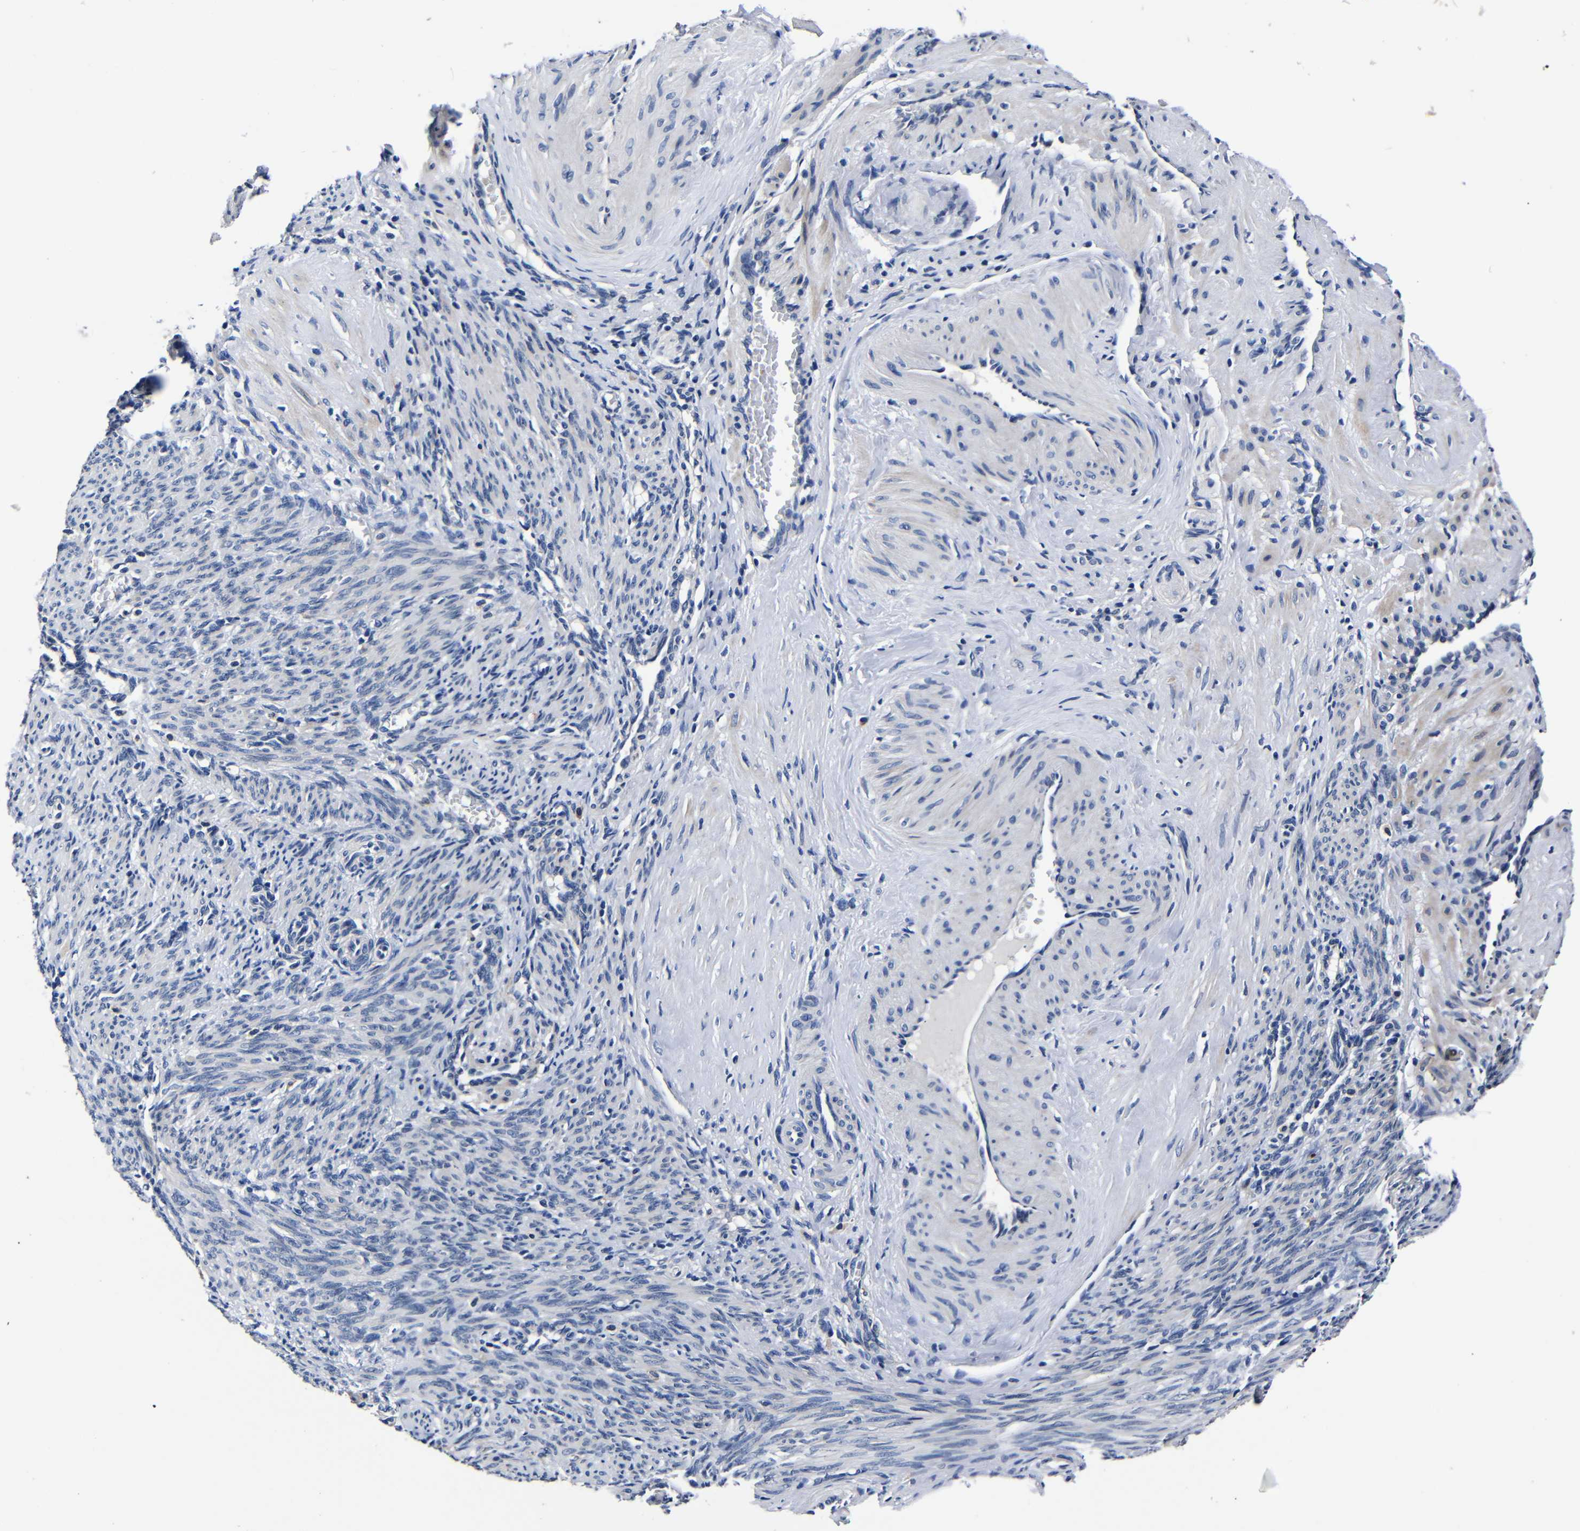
{"staining": {"intensity": "weak", "quantity": "<25%", "location": "cytoplasmic/membranous"}, "tissue": "smooth muscle", "cell_type": "Smooth muscle cells", "image_type": "normal", "snomed": [{"axis": "morphology", "description": "Normal tissue, NOS"}, {"axis": "topography", "description": "Endometrium"}], "caption": "Smooth muscle cells show no significant protein positivity in normal smooth muscle.", "gene": "DEPP1", "patient": {"sex": "female", "age": 33}}